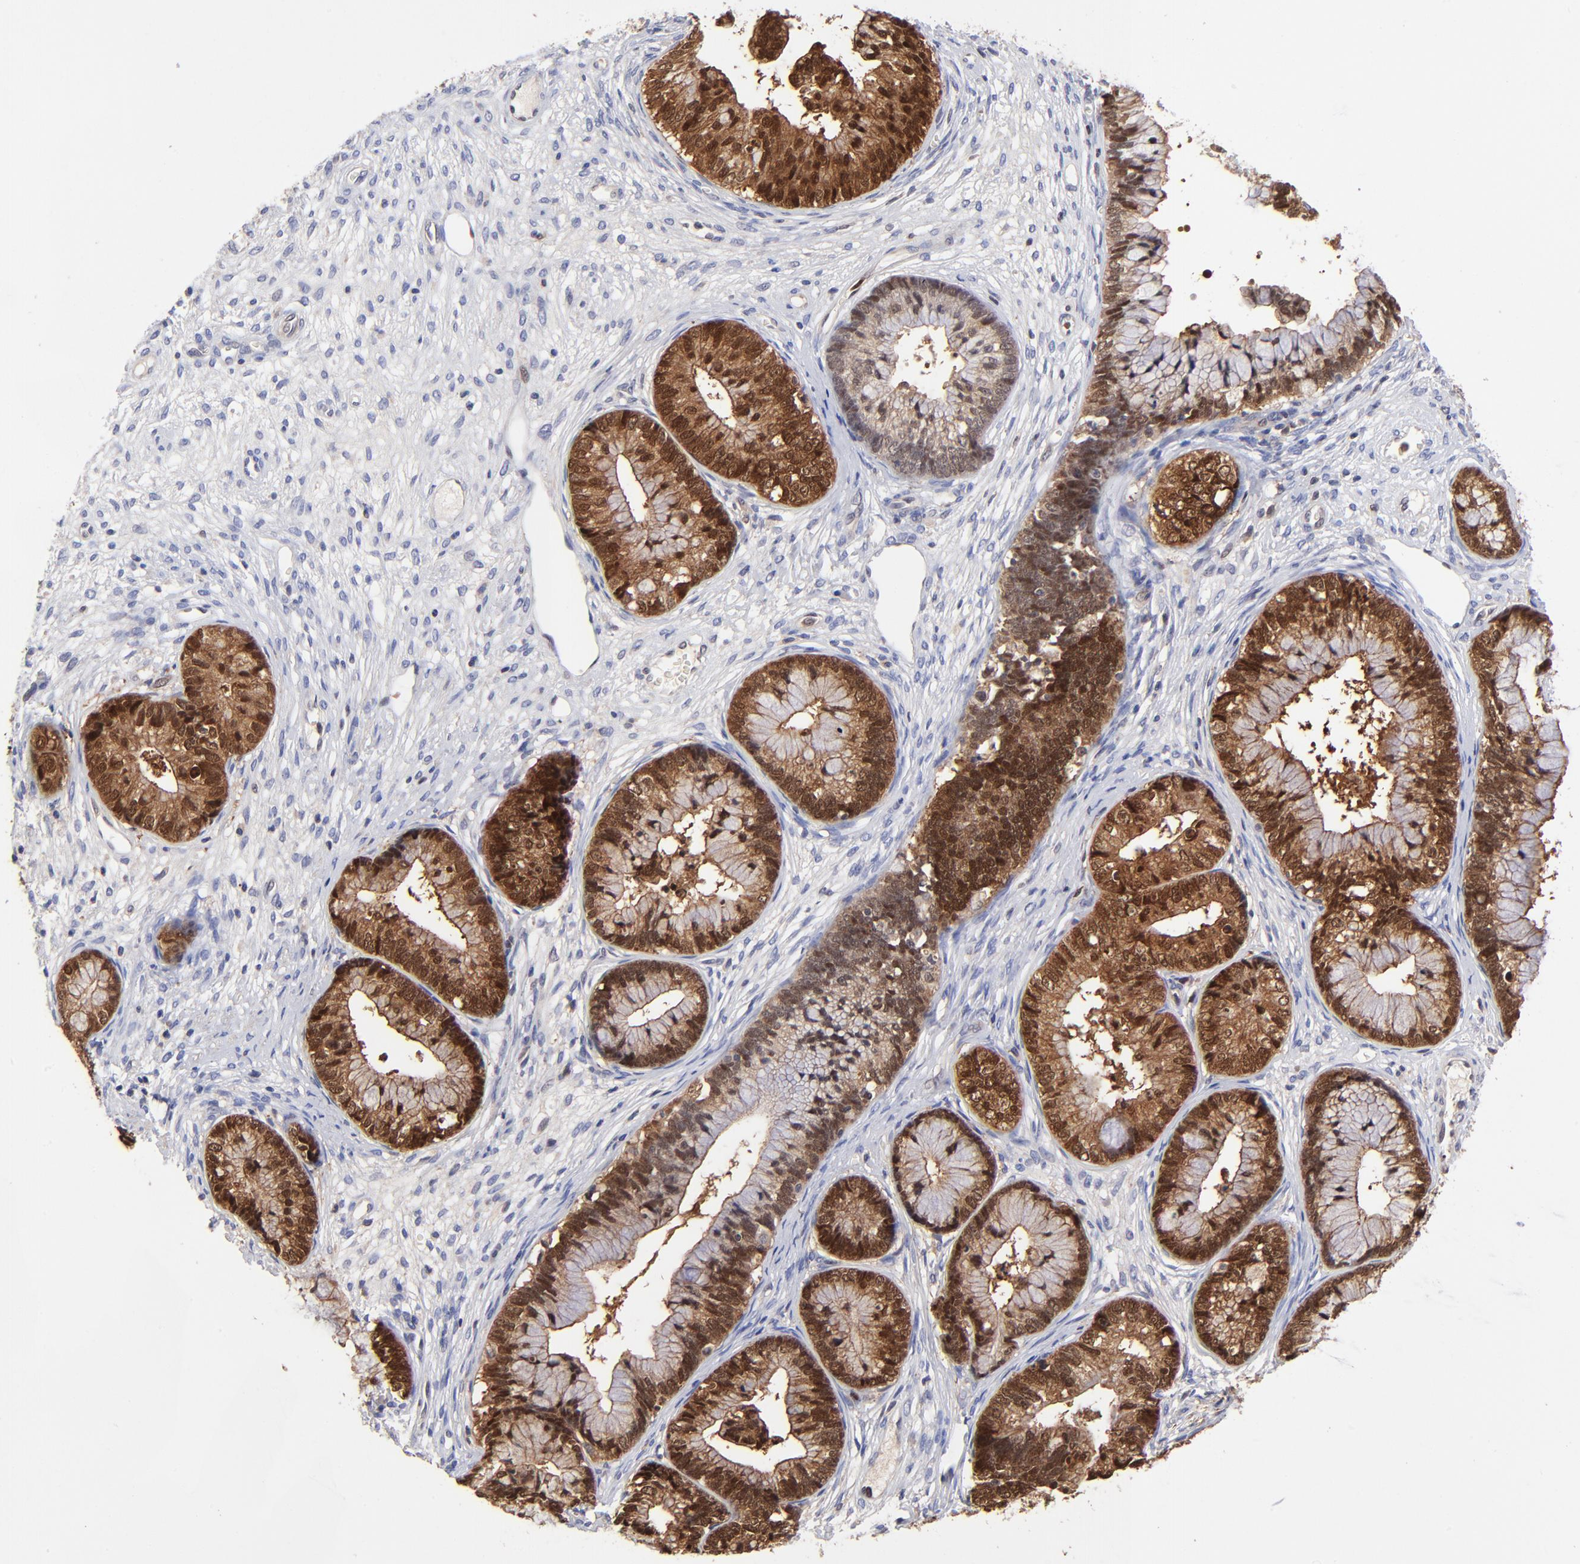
{"staining": {"intensity": "moderate", "quantity": ">75%", "location": "cytoplasmic/membranous,nuclear"}, "tissue": "cervical cancer", "cell_type": "Tumor cells", "image_type": "cancer", "snomed": [{"axis": "morphology", "description": "Adenocarcinoma, NOS"}, {"axis": "topography", "description": "Cervix"}], "caption": "Moderate cytoplasmic/membranous and nuclear protein staining is present in about >75% of tumor cells in cervical cancer (adenocarcinoma).", "gene": "DCTPP1", "patient": {"sex": "female", "age": 44}}